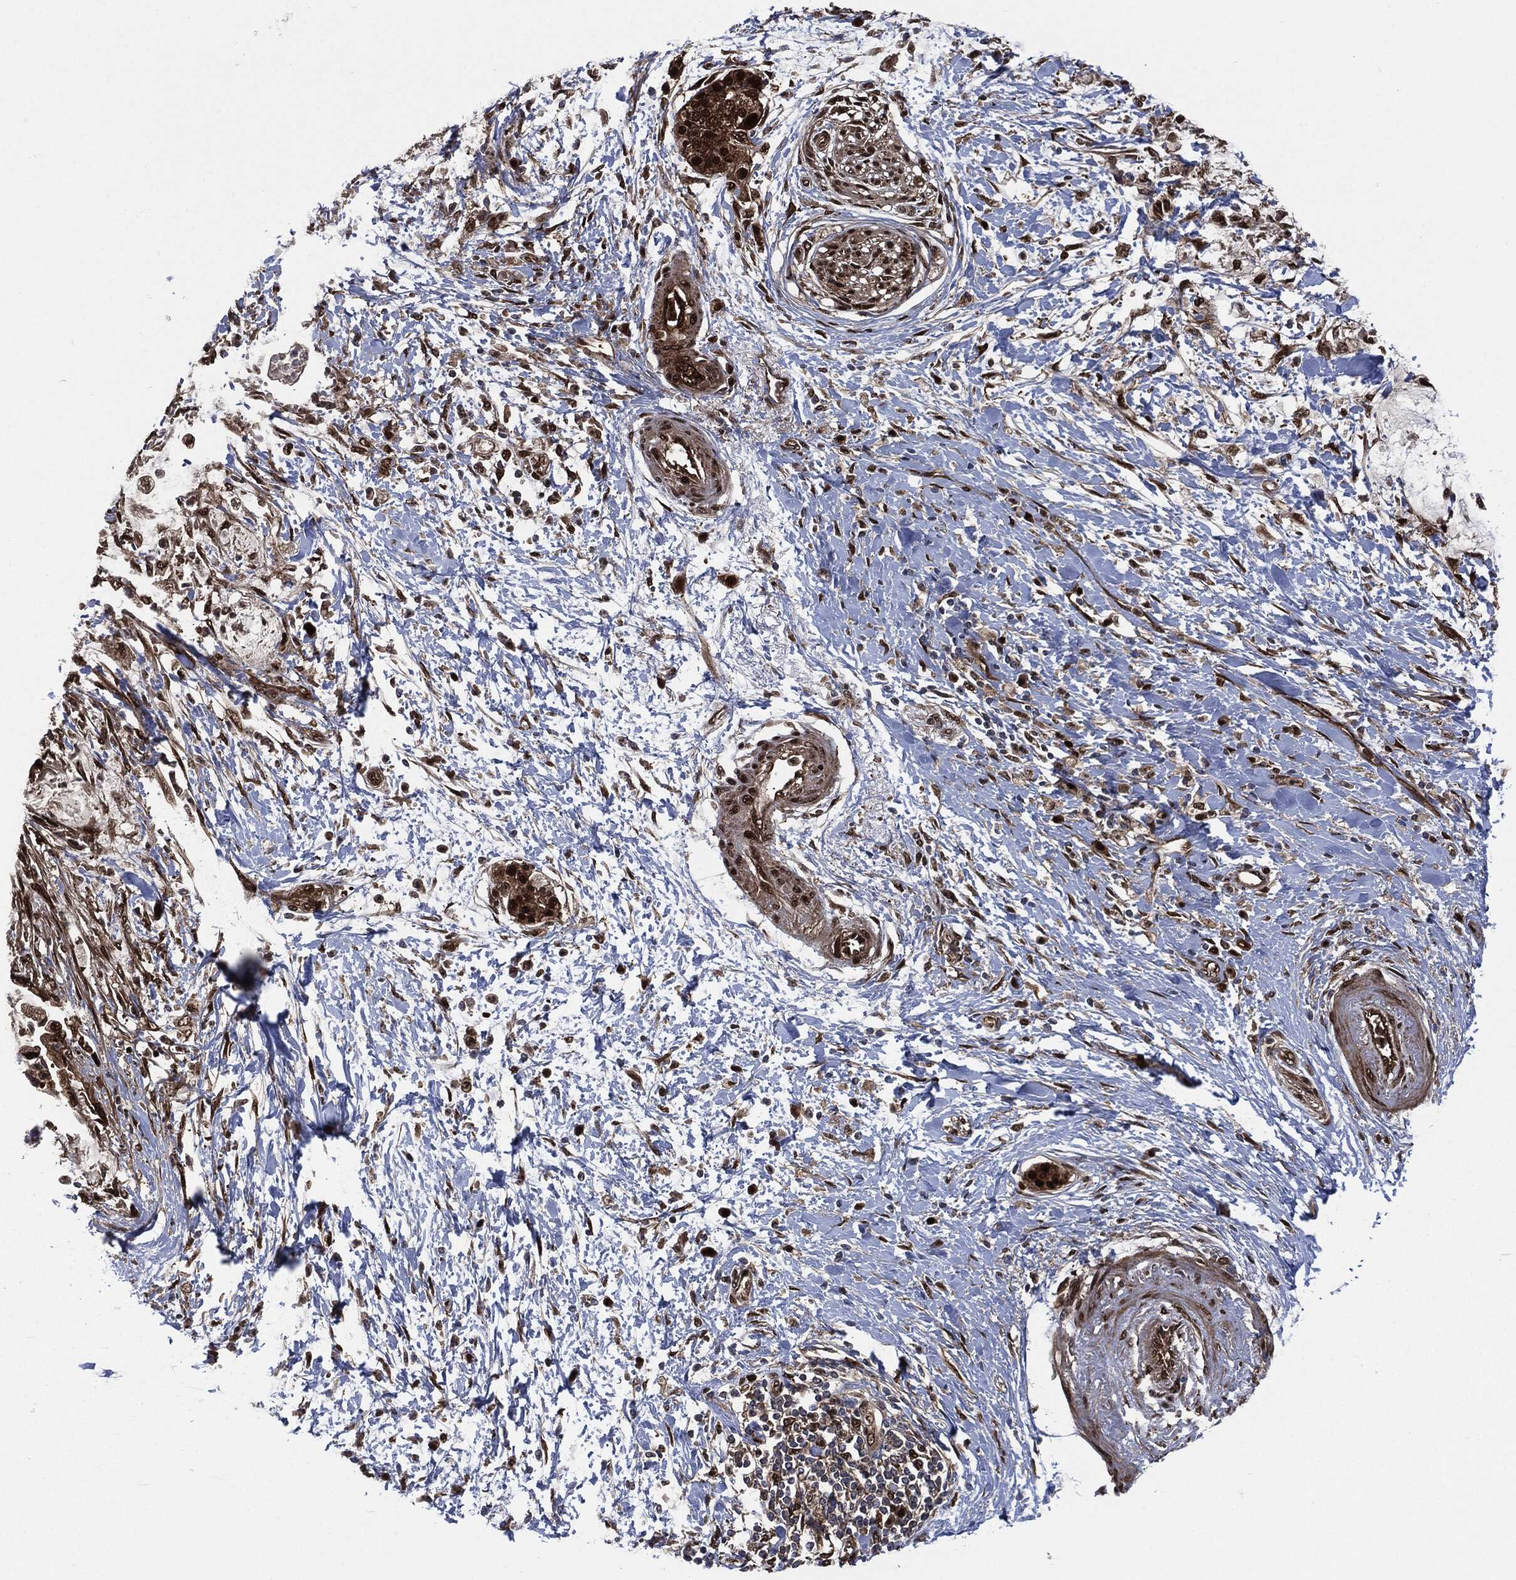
{"staining": {"intensity": "strong", "quantity": ">75%", "location": "cytoplasmic/membranous,nuclear"}, "tissue": "pancreatic cancer", "cell_type": "Tumor cells", "image_type": "cancer", "snomed": [{"axis": "morphology", "description": "Normal tissue, NOS"}, {"axis": "morphology", "description": "Adenocarcinoma, NOS"}, {"axis": "topography", "description": "Pancreas"}, {"axis": "topography", "description": "Duodenum"}], "caption": "Tumor cells display strong cytoplasmic/membranous and nuclear staining in about >75% of cells in adenocarcinoma (pancreatic).", "gene": "DCTN1", "patient": {"sex": "female", "age": 60}}